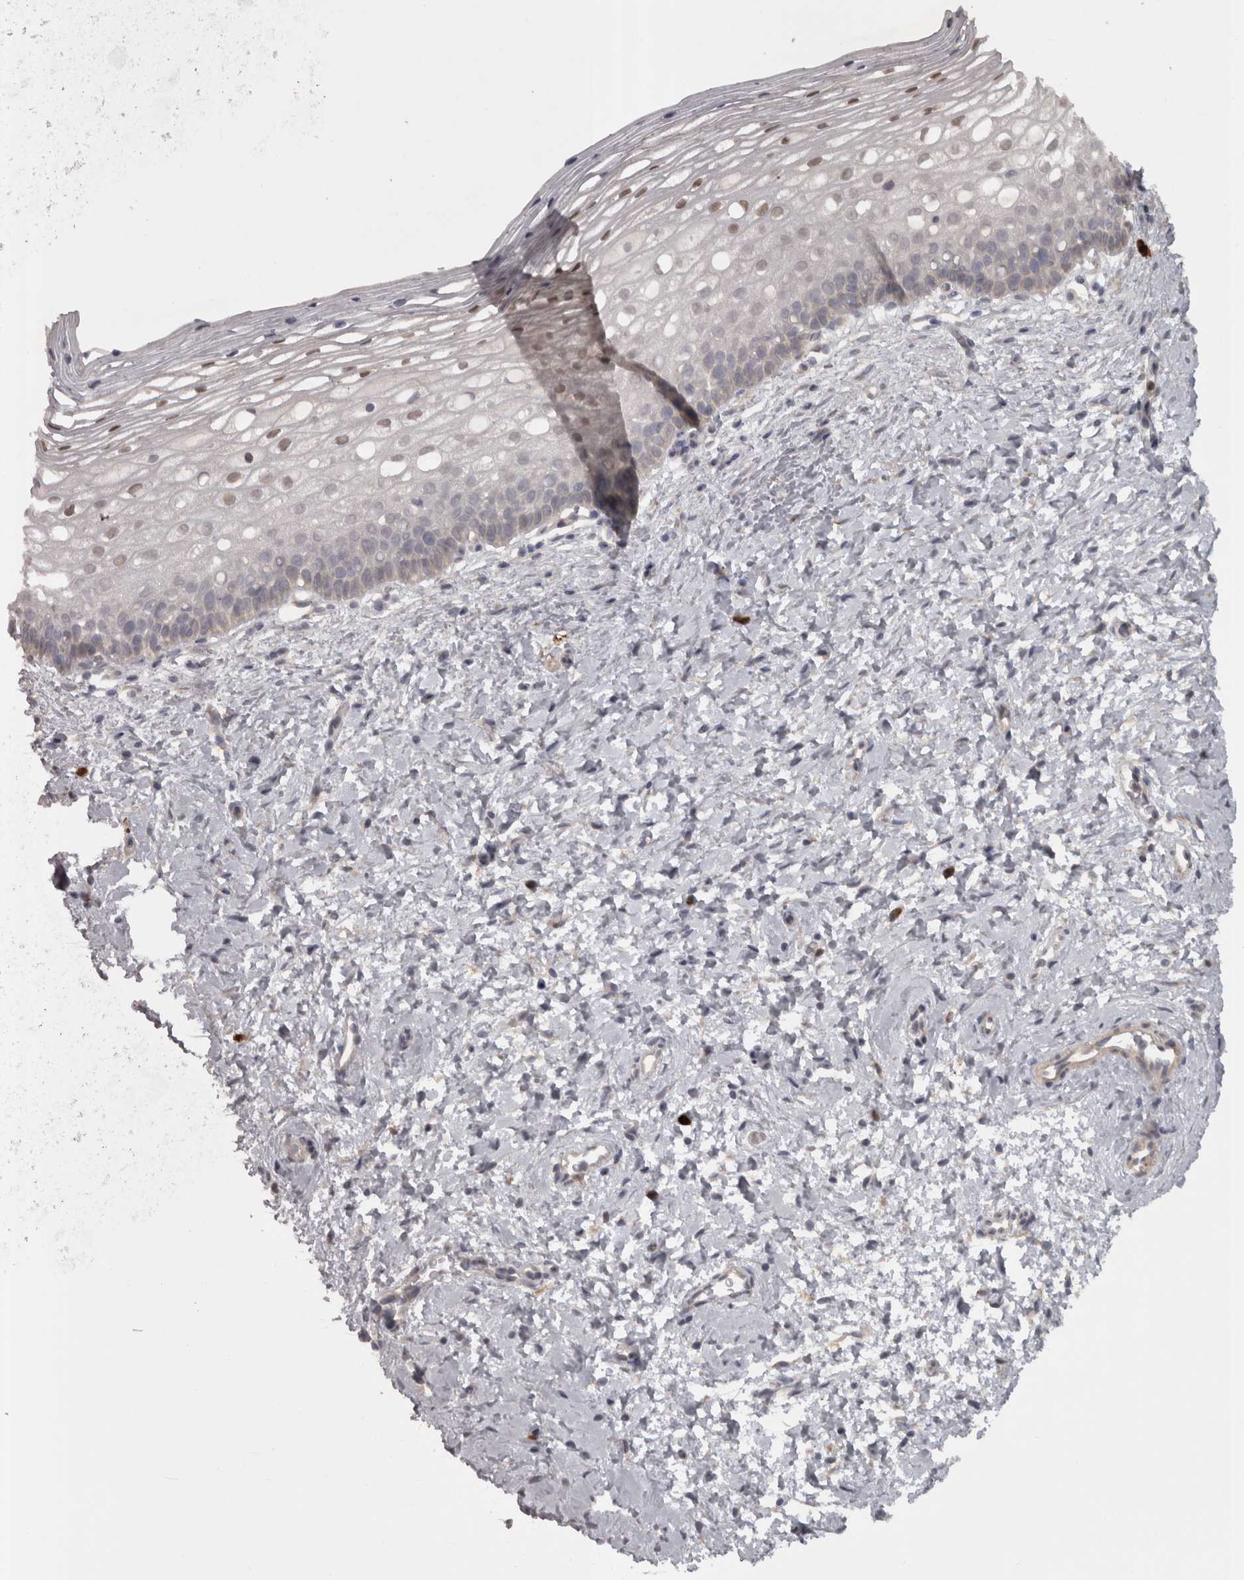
{"staining": {"intensity": "moderate", "quantity": "<25%", "location": "nuclear"}, "tissue": "cervix", "cell_type": "Squamous epithelial cells", "image_type": "normal", "snomed": [{"axis": "morphology", "description": "Normal tissue, NOS"}, {"axis": "topography", "description": "Cervix"}], "caption": "Protein expression by immunohistochemistry (IHC) demonstrates moderate nuclear staining in approximately <25% of squamous epithelial cells in unremarkable cervix. The staining was performed using DAB to visualize the protein expression in brown, while the nuclei were stained in blue with hematoxylin (Magnification: 20x).", "gene": "SLCO5A1", "patient": {"sex": "female", "age": 72}}